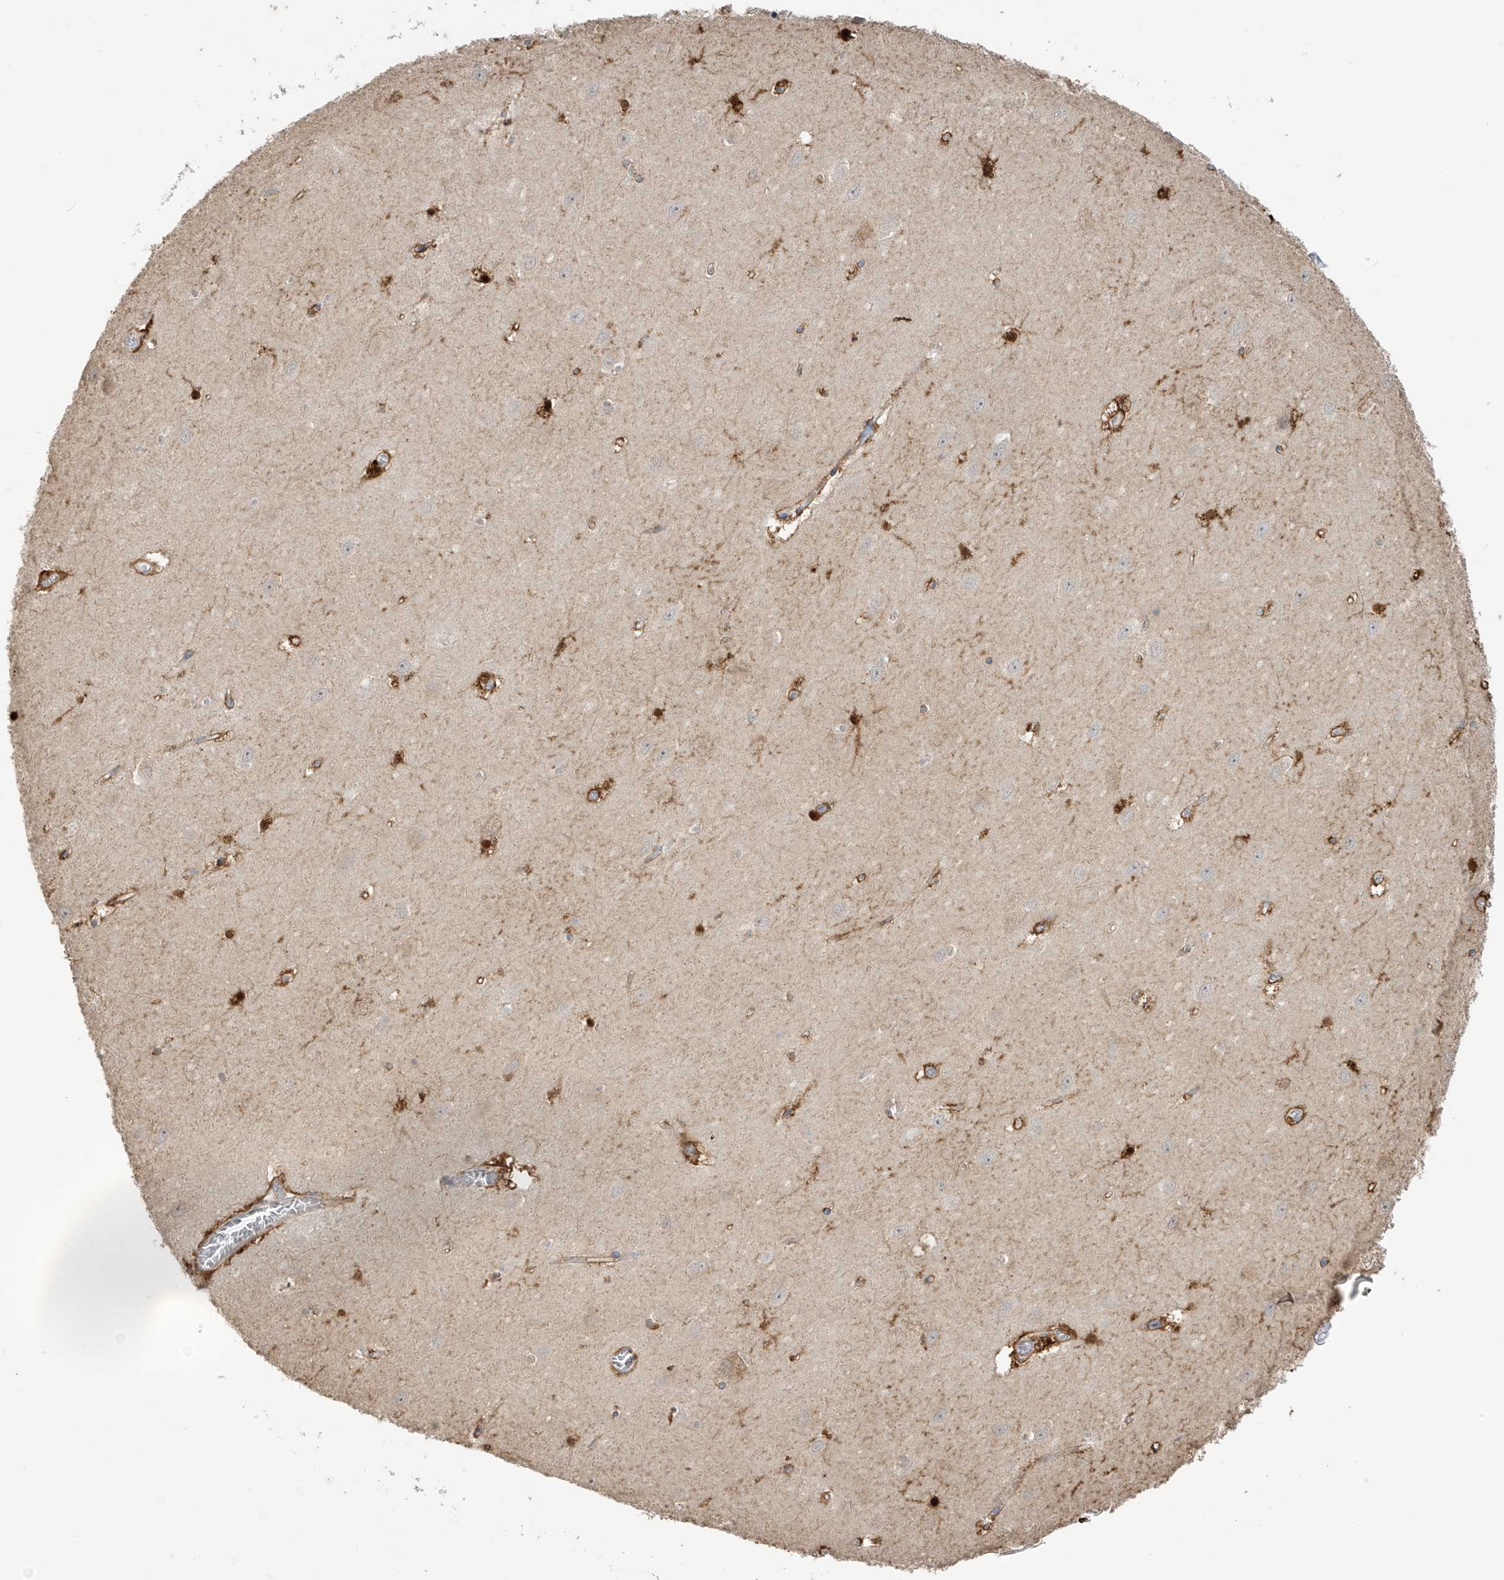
{"staining": {"intensity": "strong", "quantity": "25%-75%", "location": "cytoplasmic/membranous,nuclear"}, "tissue": "hippocampus", "cell_type": "Glial cells", "image_type": "normal", "snomed": [{"axis": "morphology", "description": "Normal tissue, NOS"}, {"axis": "topography", "description": "Hippocampus"}], "caption": "Immunohistochemical staining of normal hippocampus displays strong cytoplasmic/membranous,nuclear protein expression in about 25%-75% of glial cells.", "gene": "SLFN14", "patient": {"sex": "female", "age": 64}}